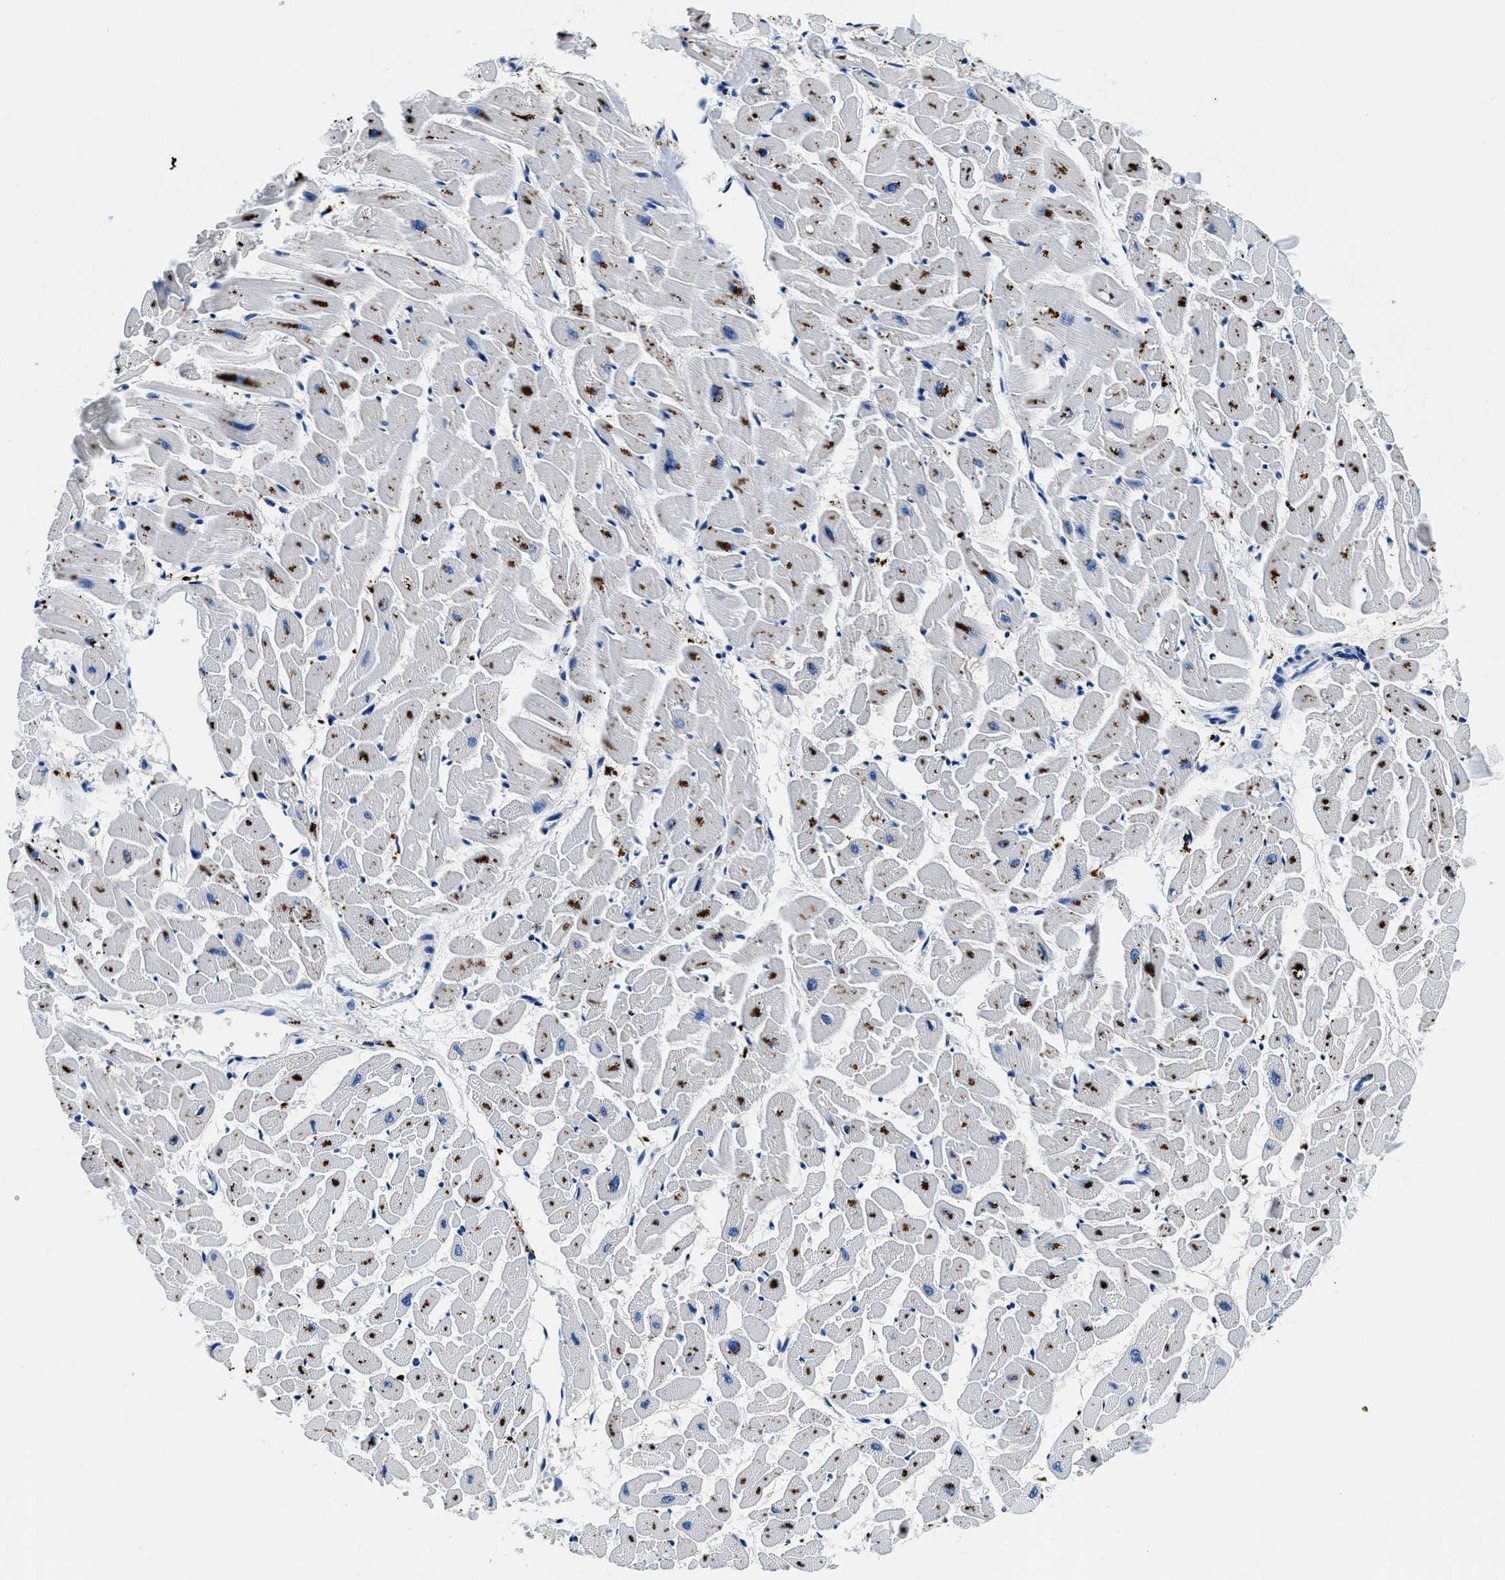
{"staining": {"intensity": "moderate", "quantity": "25%-75%", "location": "cytoplasmic/membranous"}, "tissue": "heart muscle", "cell_type": "Cardiomyocytes", "image_type": "normal", "snomed": [{"axis": "morphology", "description": "Normal tissue, NOS"}, {"axis": "topography", "description": "Heart"}], "caption": "Protein expression analysis of benign heart muscle exhibits moderate cytoplasmic/membranous positivity in about 25%-75% of cardiomyocytes.", "gene": "OR14K1", "patient": {"sex": "female", "age": 19}}